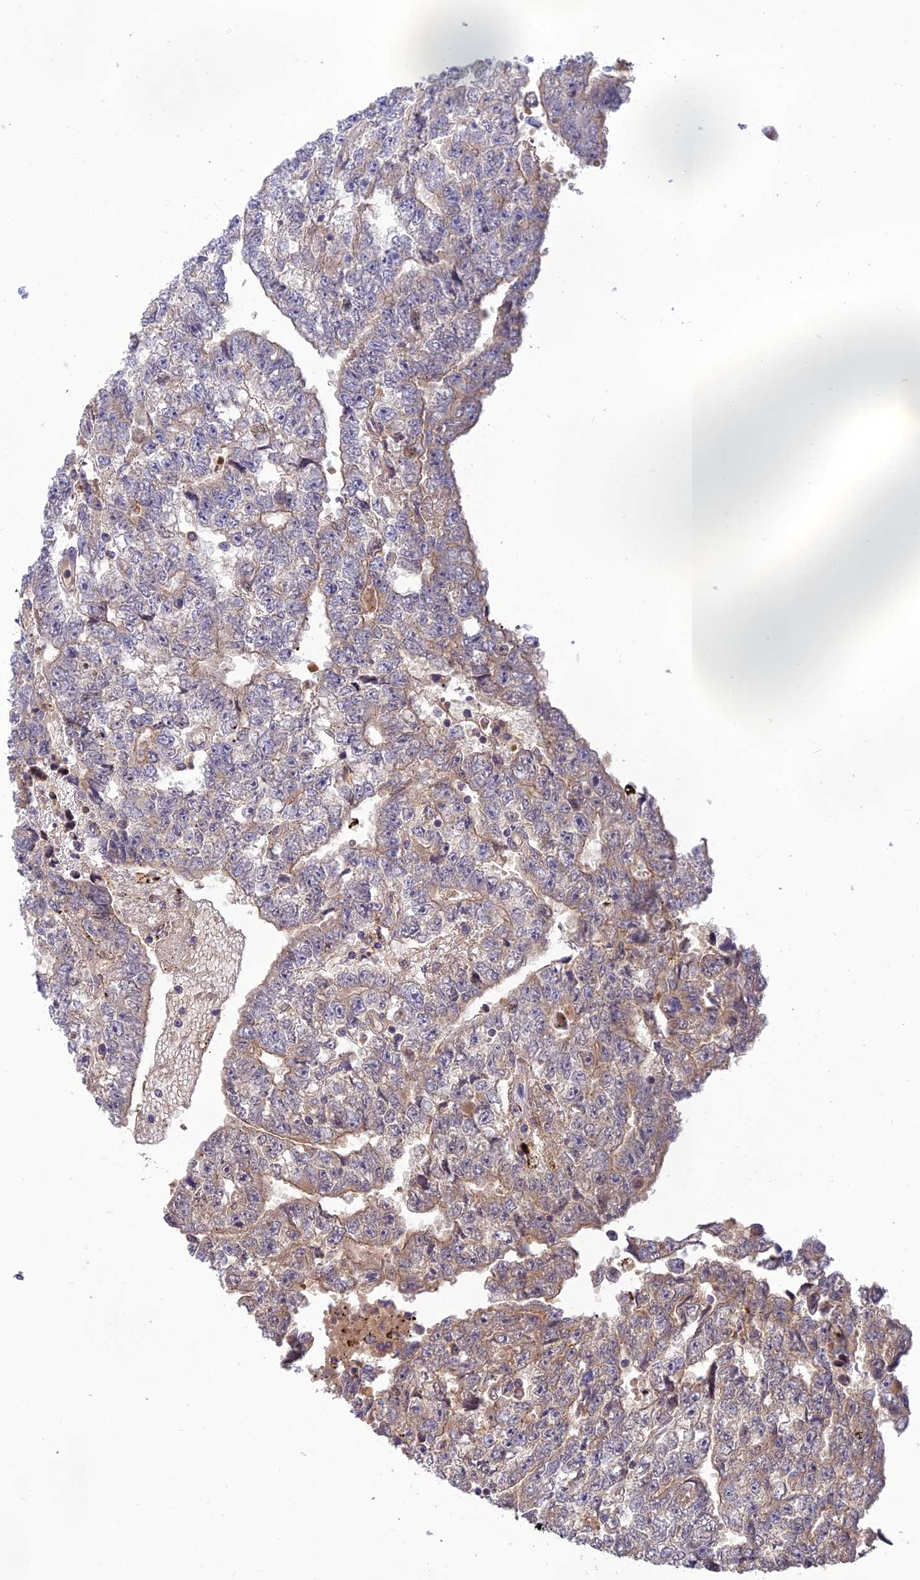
{"staining": {"intensity": "weak", "quantity": "25%-75%", "location": "cytoplasmic/membranous"}, "tissue": "testis cancer", "cell_type": "Tumor cells", "image_type": "cancer", "snomed": [{"axis": "morphology", "description": "Carcinoma, Embryonal, NOS"}, {"axis": "topography", "description": "Testis"}], "caption": "Immunohistochemistry (IHC) image of human testis cancer stained for a protein (brown), which displays low levels of weak cytoplasmic/membranous staining in about 25%-75% of tumor cells.", "gene": "FAM151B", "patient": {"sex": "male", "age": 25}}